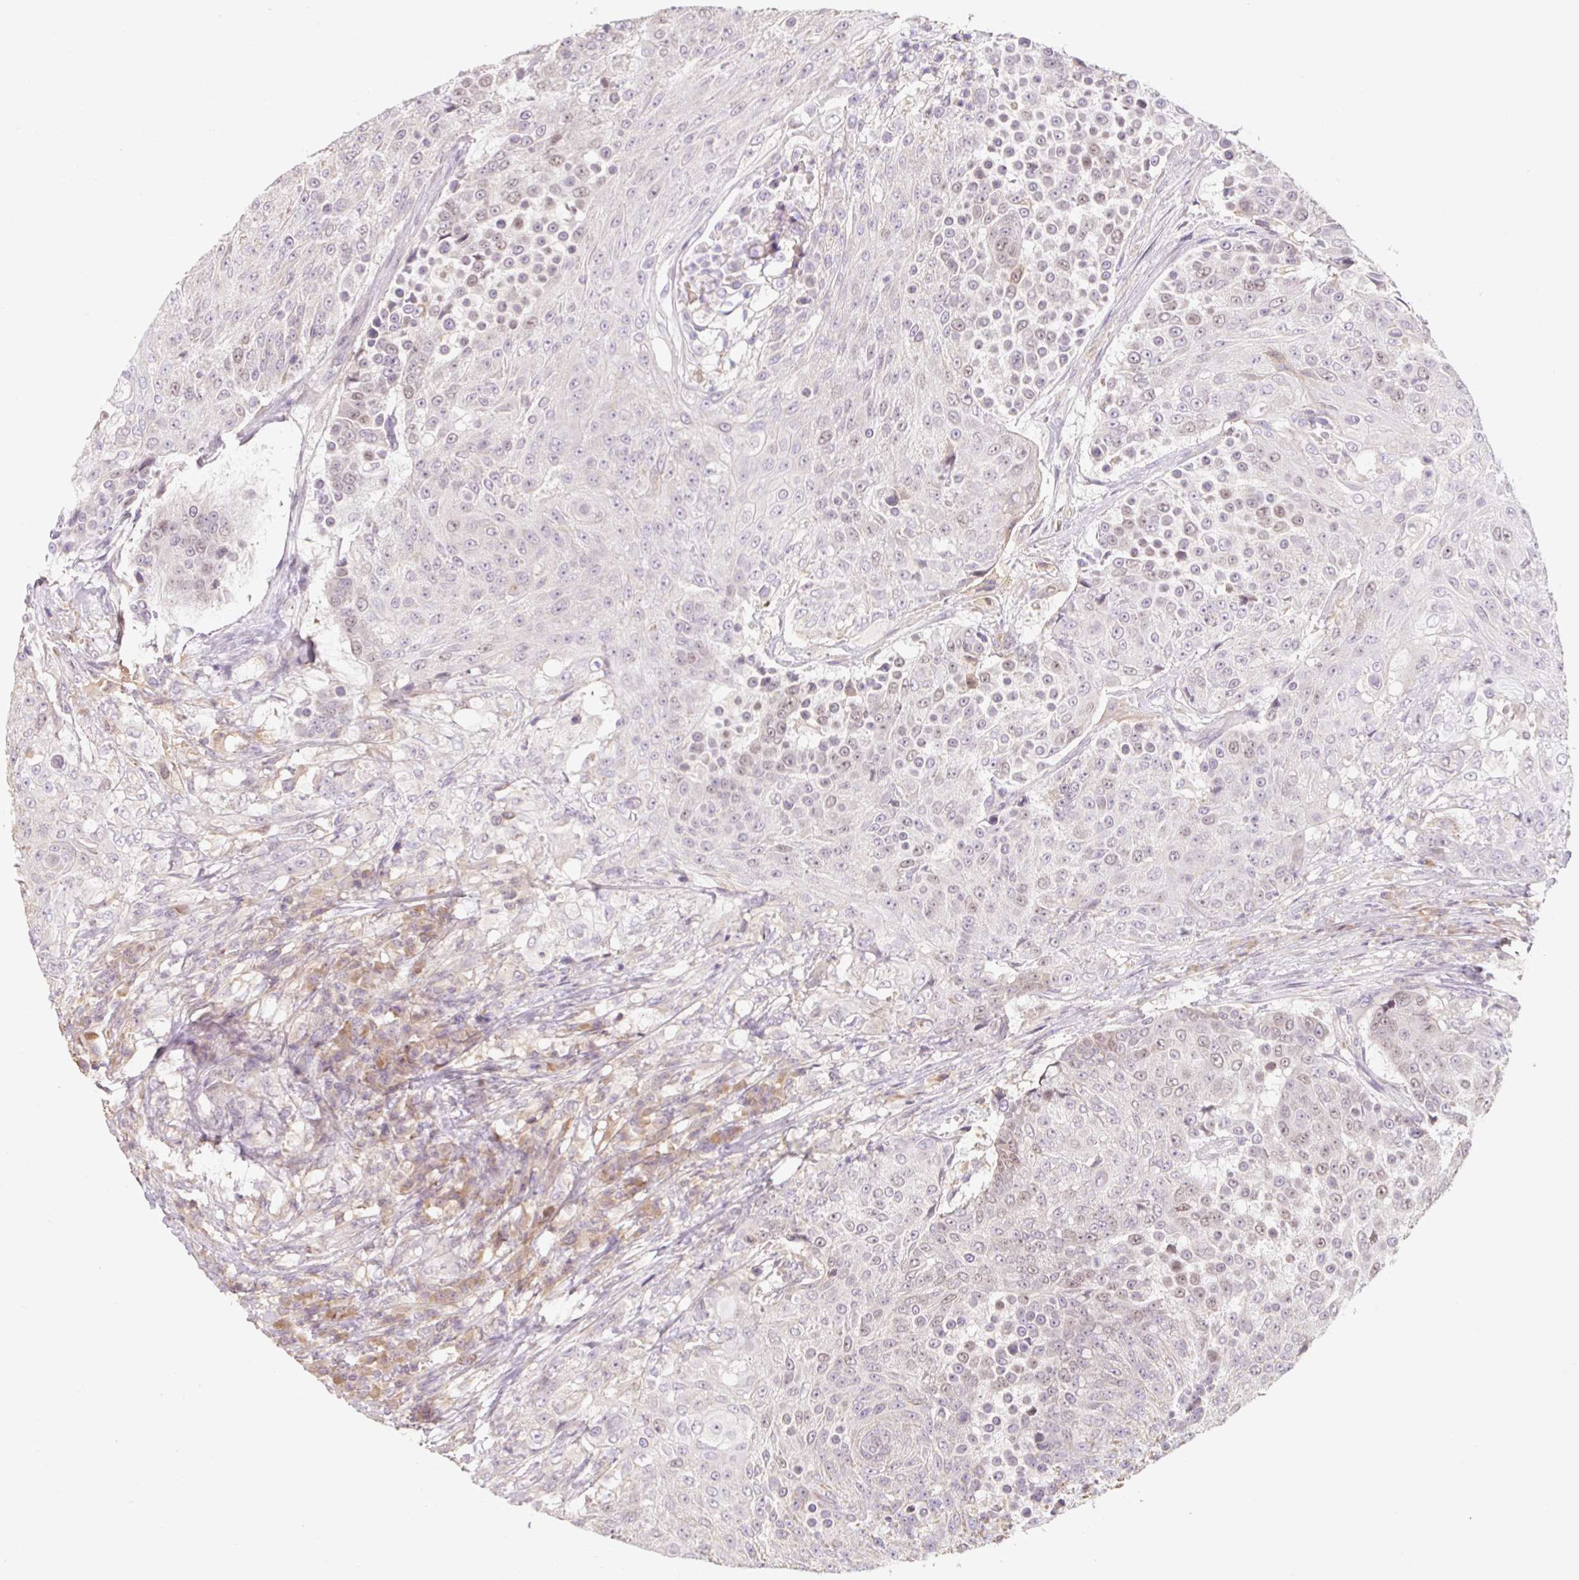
{"staining": {"intensity": "weak", "quantity": "<25%", "location": "nuclear"}, "tissue": "urothelial cancer", "cell_type": "Tumor cells", "image_type": "cancer", "snomed": [{"axis": "morphology", "description": "Urothelial carcinoma, High grade"}, {"axis": "topography", "description": "Urinary bladder"}], "caption": "This is an IHC histopathology image of urothelial carcinoma (high-grade). There is no positivity in tumor cells.", "gene": "MIA2", "patient": {"sex": "female", "age": 63}}